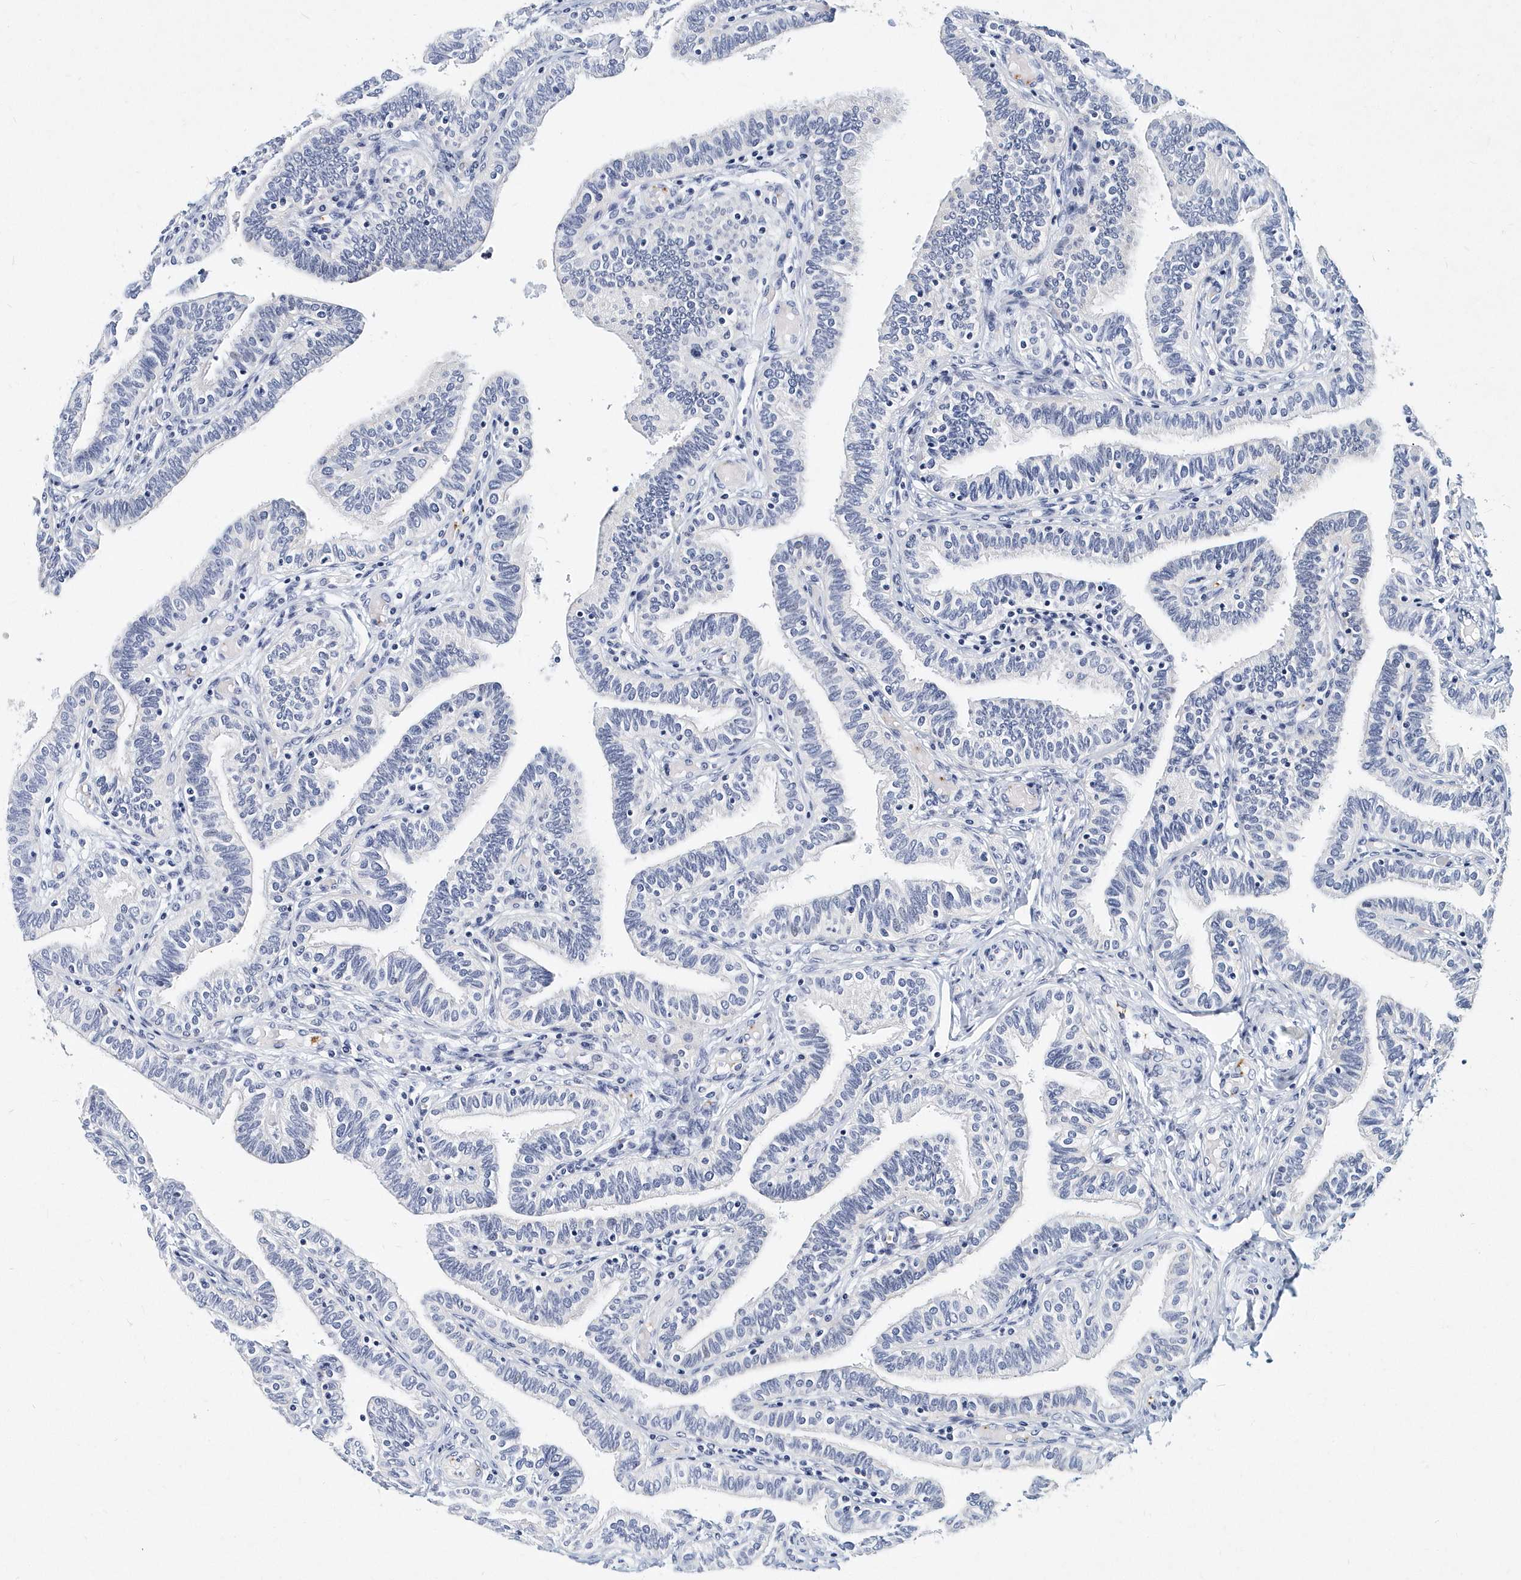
{"staining": {"intensity": "negative", "quantity": "none", "location": "none"}, "tissue": "fallopian tube", "cell_type": "Glandular cells", "image_type": "normal", "snomed": [{"axis": "morphology", "description": "Normal tissue, NOS"}, {"axis": "topography", "description": "Fallopian tube"}], "caption": "This is a photomicrograph of immunohistochemistry staining of normal fallopian tube, which shows no expression in glandular cells. Brightfield microscopy of immunohistochemistry stained with DAB (brown) and hematoxylin (blue), captured at high magnification.", "gene": "ITGA2B", "patient": {"sex": "female", "age": 39}}